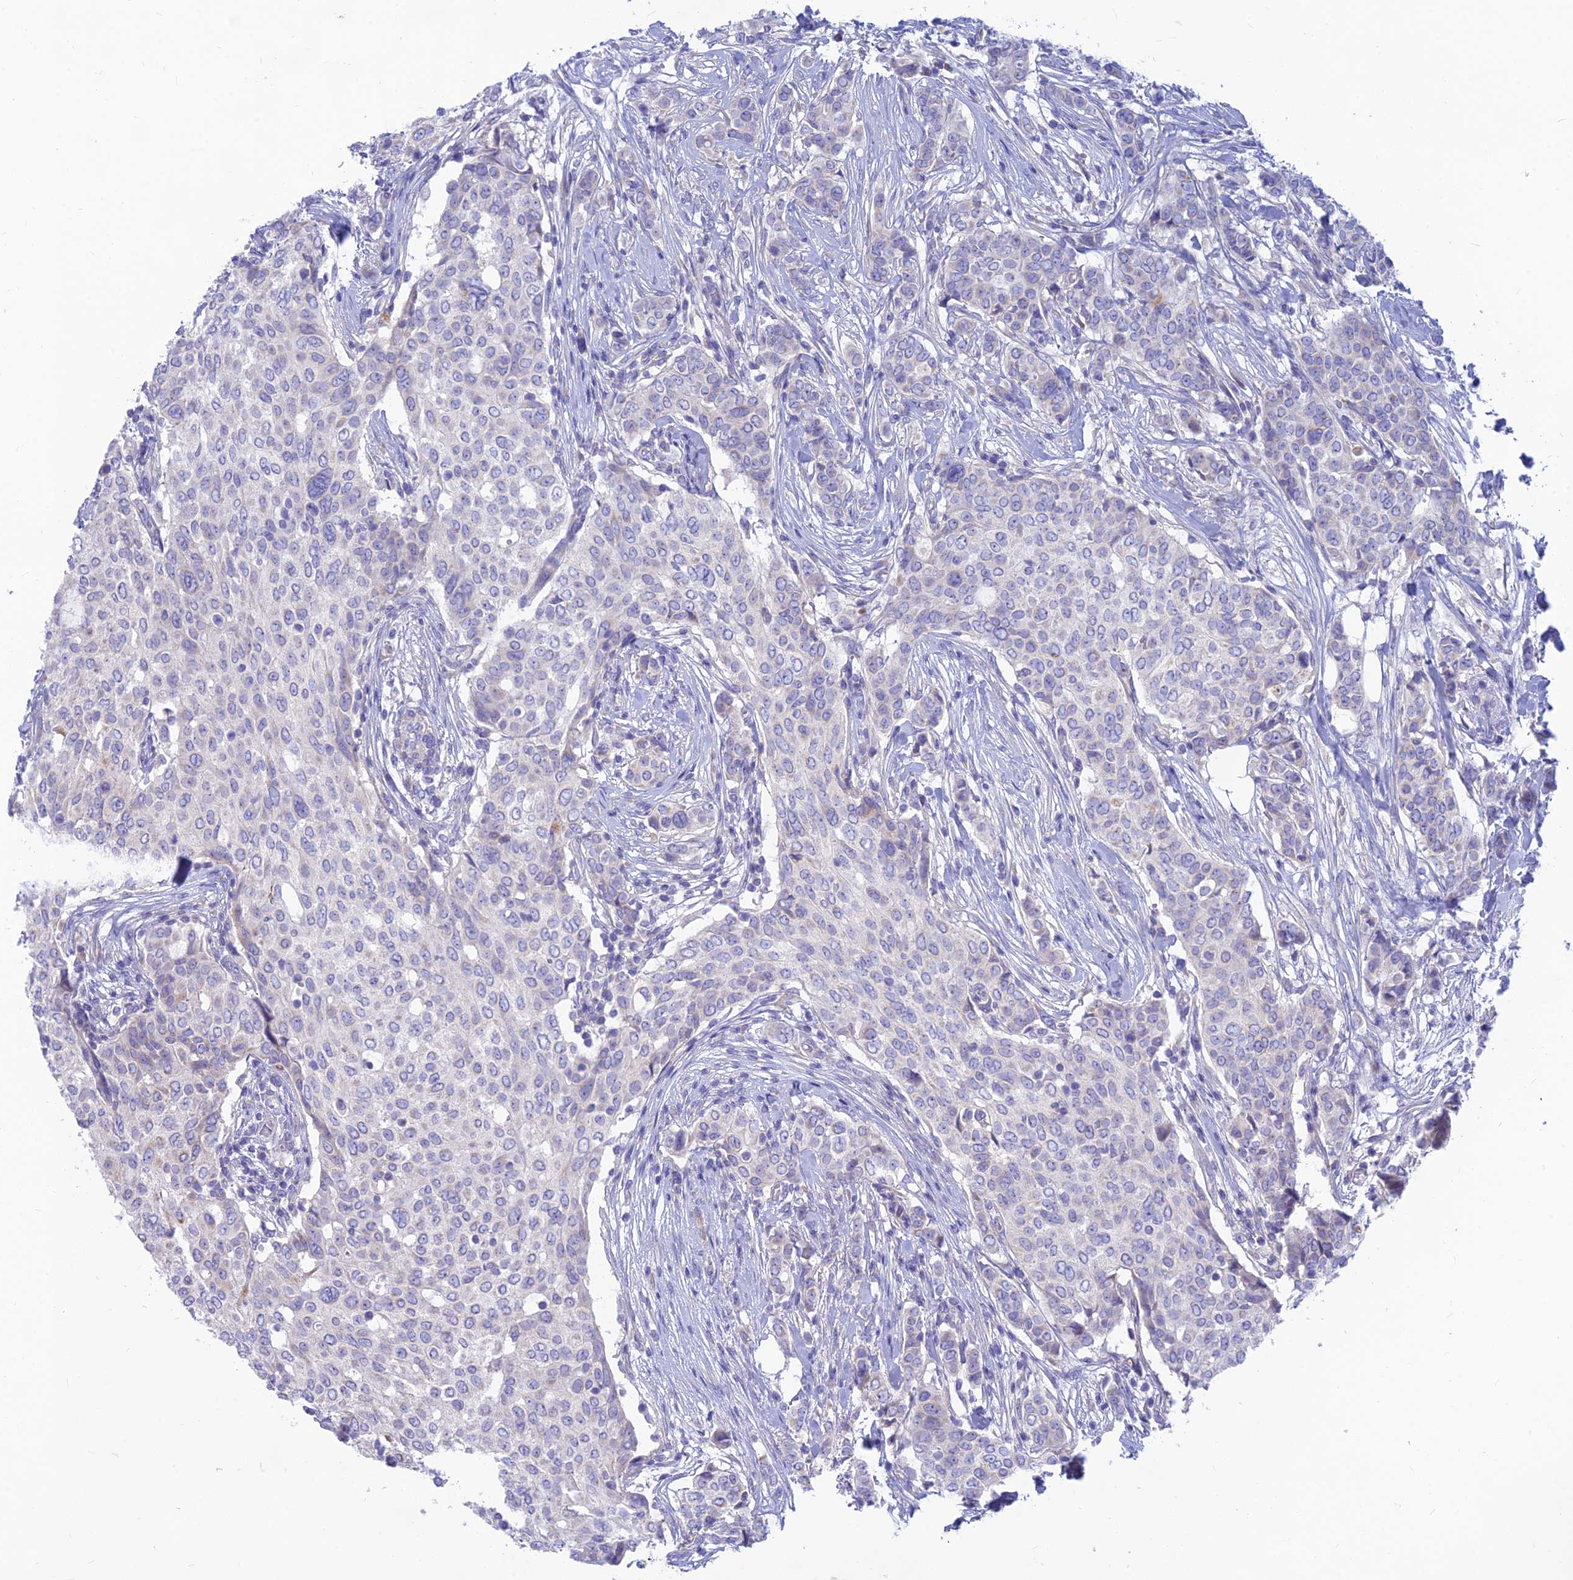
{"staining": {"intensity": "negative", "quantity": "none", "location": "none"}, "tissue": "breast cancer", "cell_type": "Tumor cells", "image_type": "cancer", "snomed": [{"axis": "morphology", "description": "Lobular carcinoma"}, {"axis": "topography", "description": "Breast"}], "caption": "The immunohistochemistry histopathology image has no significant positivity in tumor cells of breast cancer (lobular carcinoma) tissue. (Stains: DAB immunohistochemistry (IHC) with hematoxylin counter stain, Microscopy: brightfield microscopy at high magnification).", "gene": "TMEM30B", "patient": {"sex": "female", "age": 51}}